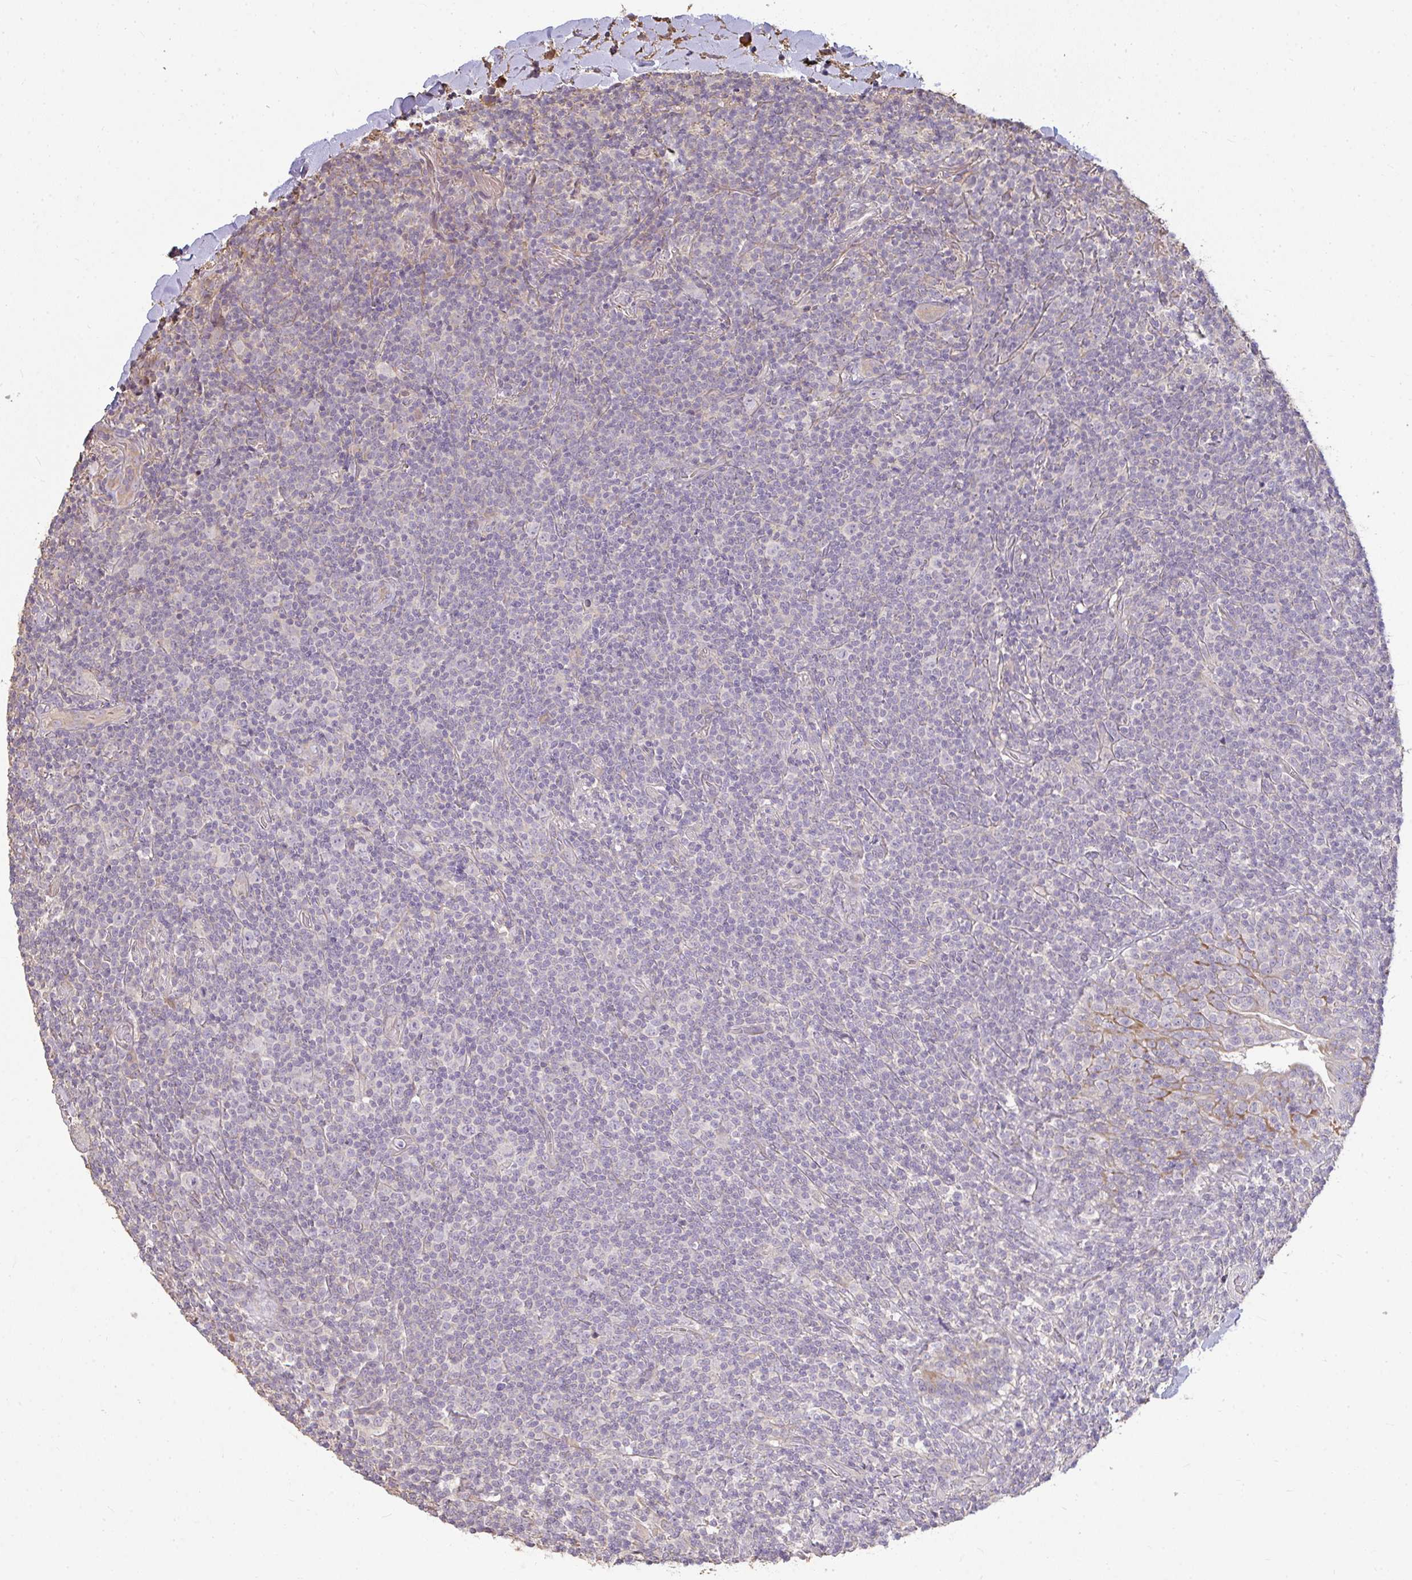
{"staining": {"intensity": "negative", "quantity": "none", "location": "none"}, "tissue": "lymphoma", "cell_type": "Tumor cells", "image_type": "cancer", "snomed": [{"axis": "morphology", "description": "Malignant lymphoma, non-Hodgkin's type, Low grade"}, {"axis": "topography", "description": "Lung"}], "caption": "Immunohistochemistry histopathology image of human low-grade malignant lymphoma, non-Hodgkin's type stained for a protein (brown), which exhibits no expression in tumor cells. (Immunohistochemistry (ihc), brightfield microscopy, high magnification).", "gene": "BRINP3", "patient": {"sex": "female", "age": 71}}